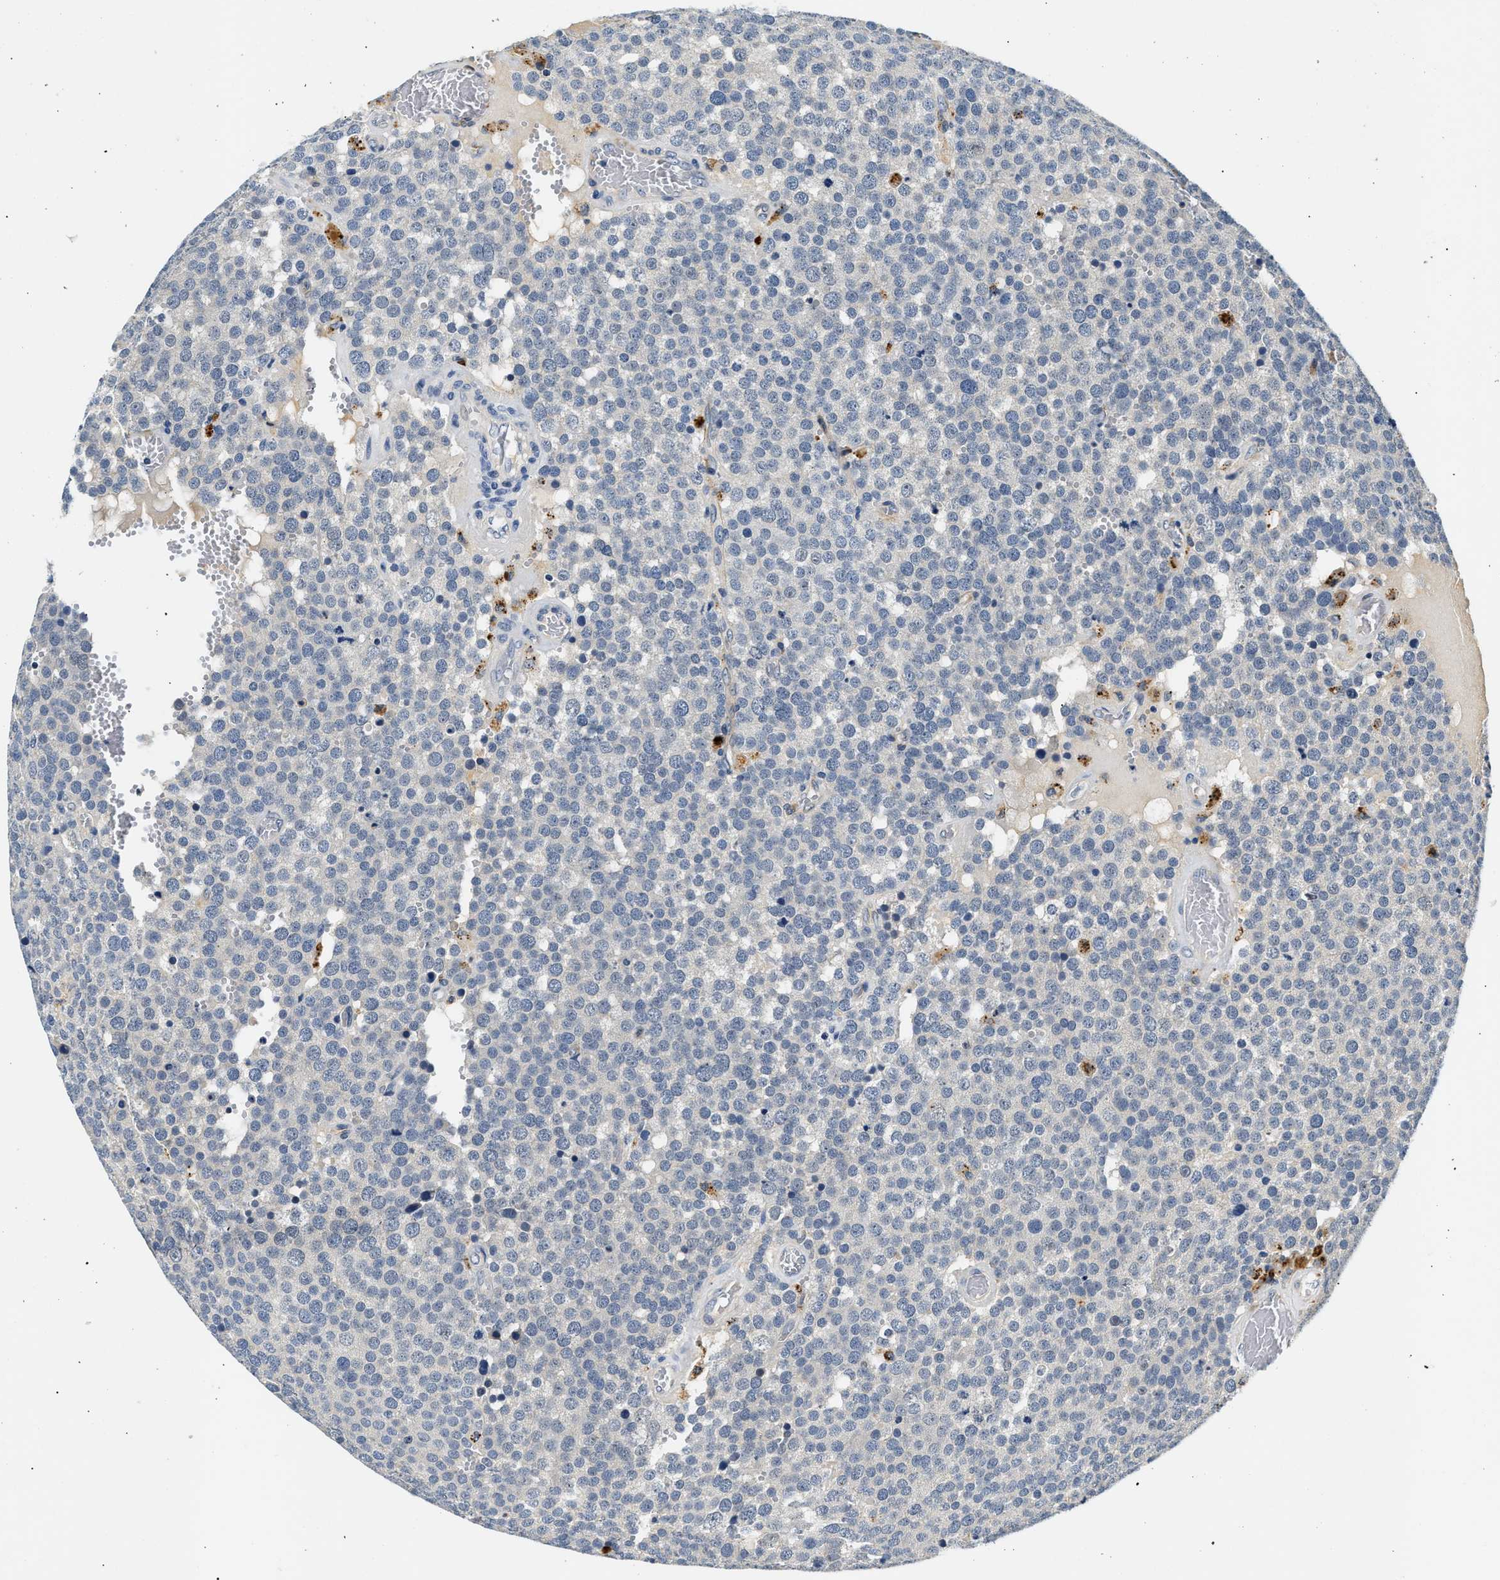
{"staining": {"intensity": "negative", "quantity": "none", "location": "none"}, "tissue": "testis cancer", "cell_type": "Tumor cells", "image_type": "cancer", "snomed": [{"axis": "morphology", "description": "Normal tissue, NOS"}, {"axis": "morphology", "description": "Seminoma, NOS"}, {"axis": "topography", "description": "Testis"}], "caption": "Testis cancer stained for a protein using immunohistochemistry displays no expression tumor cells.", "gene": "MED22", "patient": {"sex": "male", "age": 71}}